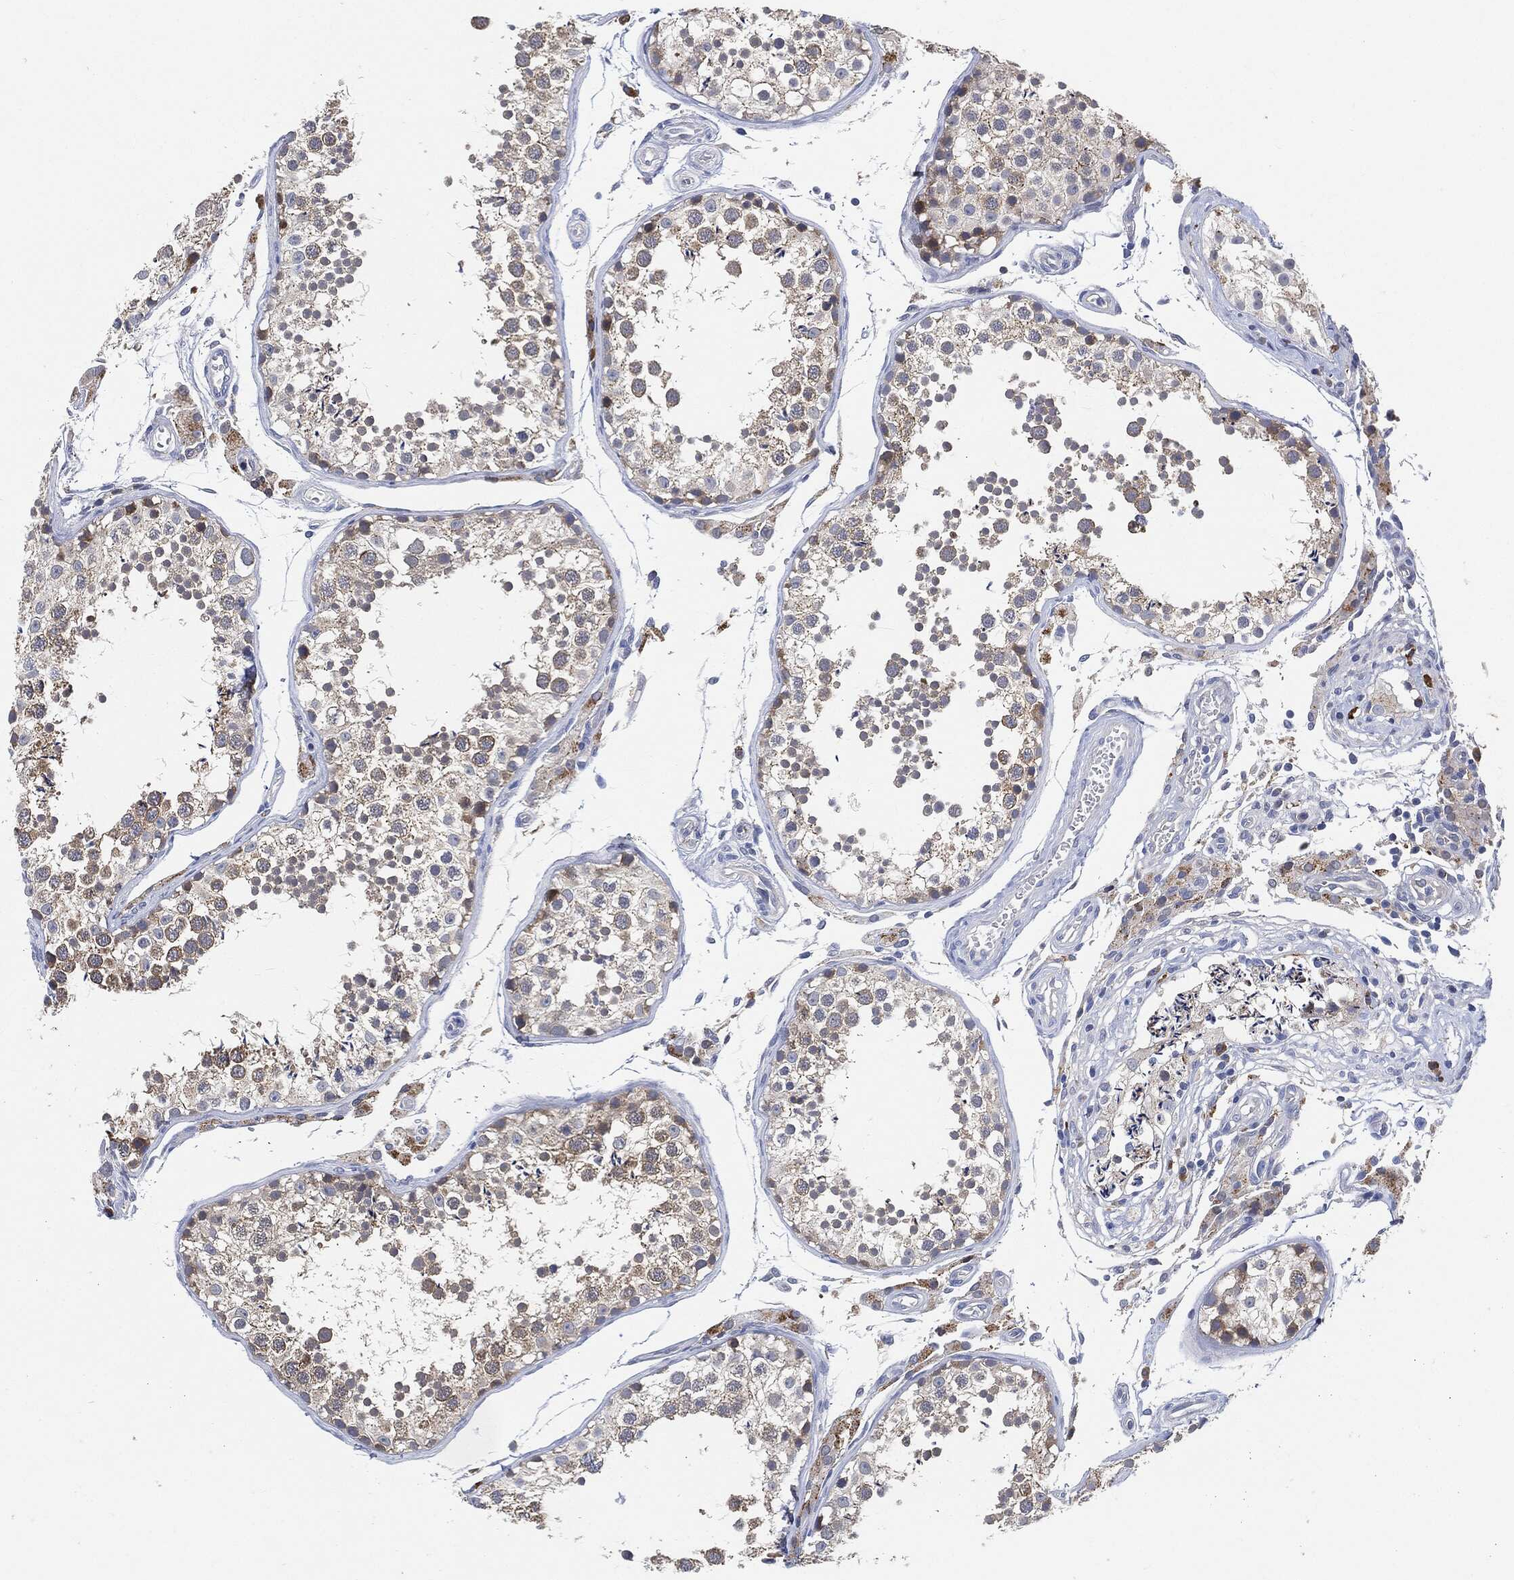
{"staining": {"intensity": "moderate", "quantity": "<25%", "location": "cytoplasmic/membranous"}, "tissue": "testis", "cell_type": "Cells in seminiferous ducts", "image_type": "normal", "snomed": [{"axis": "morphology", "description": "Normal tissue, NOS"}, {"axis": "topography", "description": "Testis"}], "caption": "Protein positivity by IHC reveals moderate cytoplasmic/membranous positivity in approximately <25% of cells in seminiferous ducts in benign testis.", "gene": "VSIG4", "patient": {"sex": "male", "age": 29}}